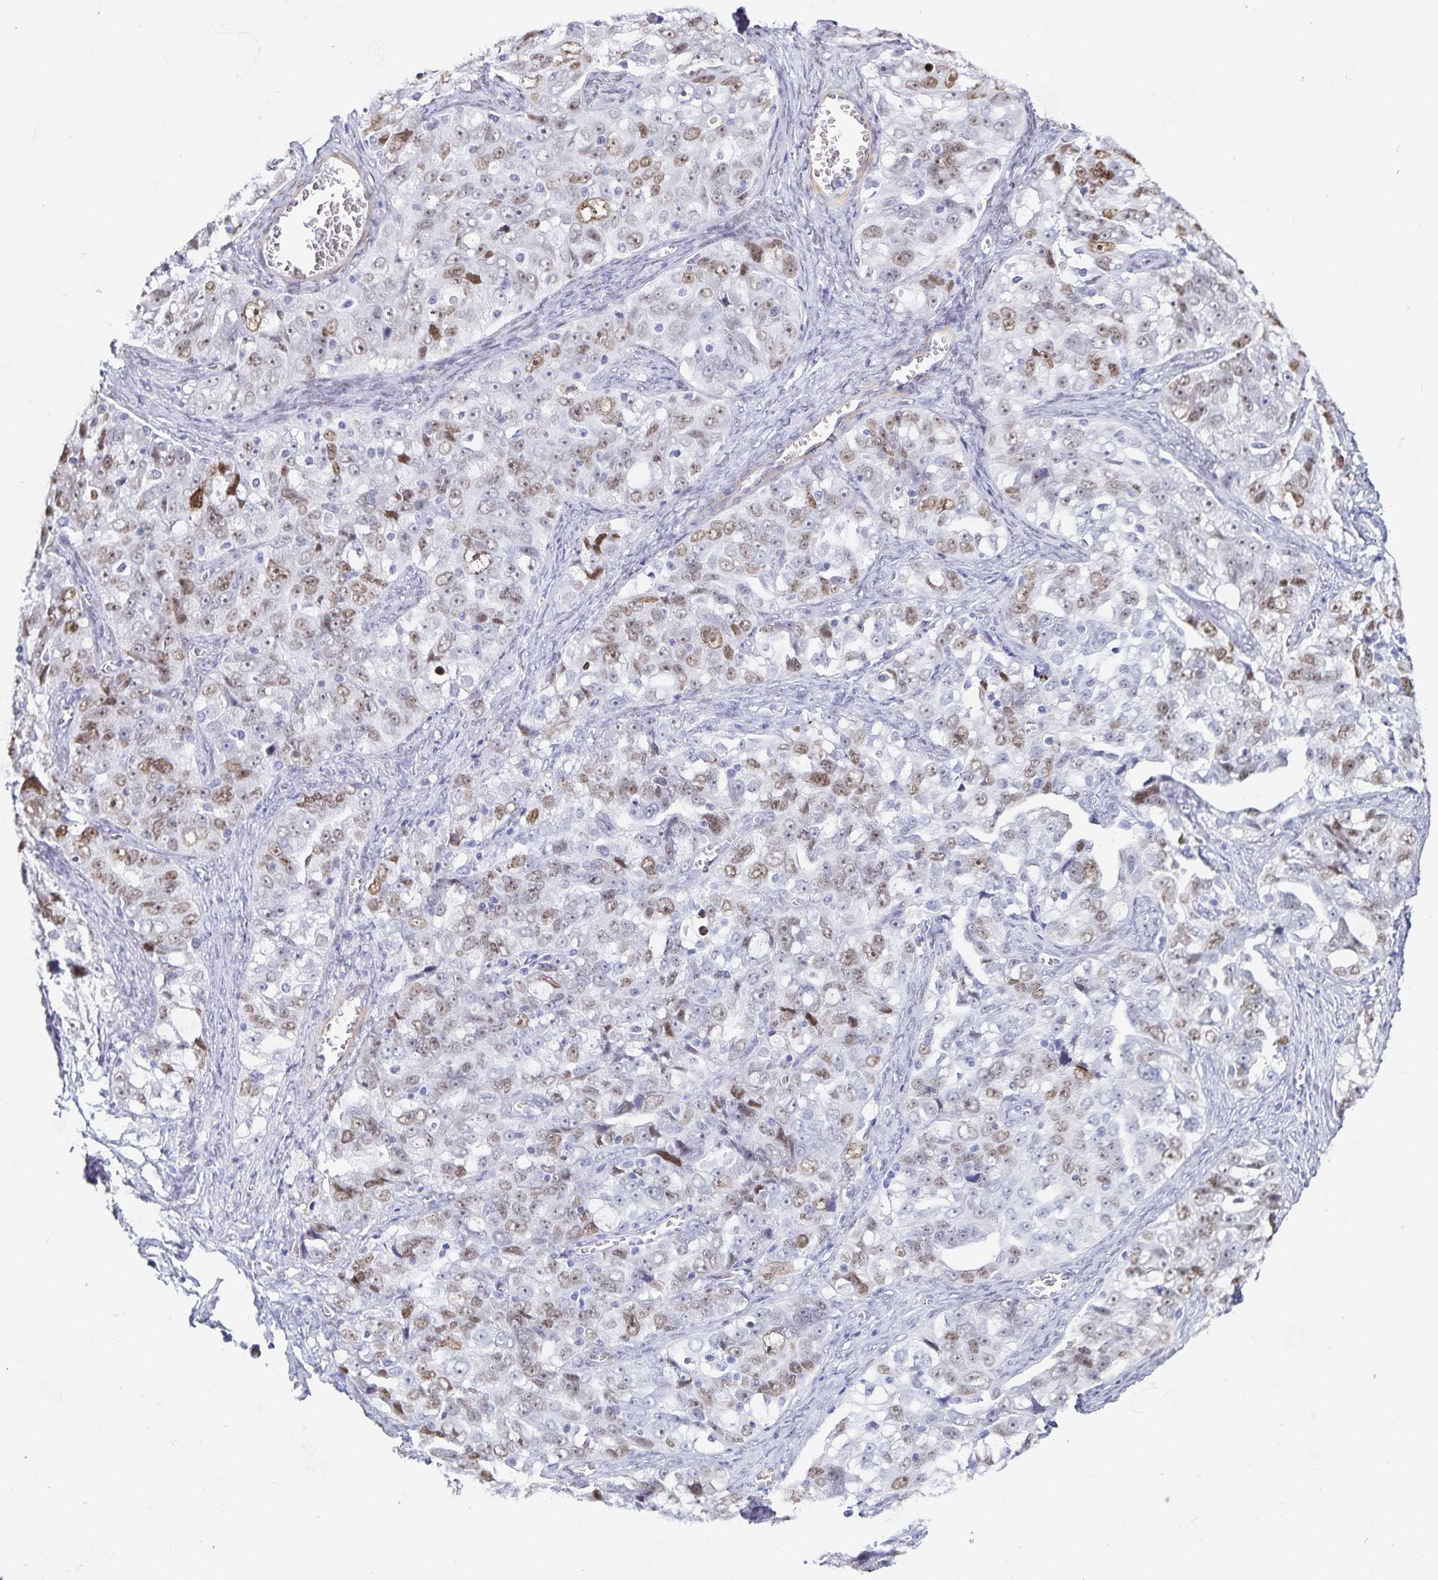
{"staining": {"intensity": "moderate", "quantity": "25%-75%", "location": "nuclear"}, "tissue": "ovarian cancer", "cell_type": "Tumor cells", "image_type": "cancer", "snomed": [{"axis": "morphology", "description": "Cystadenocarcinoma, serous, NOS"}, {"axis": "topography", "description": "Ovary"}], "caption": "Immunohistochemical staining of ovarian cancer shows medium levels of moderate nuclear protein staining in about 25%-75% of tumor cells. (DAB (3,3'-diaminobenzidine) IHC, brown staining for protein, blue staining for nuclei).", "gene": "HMGB3", "patient": {"sex": "female", "age": 51}}